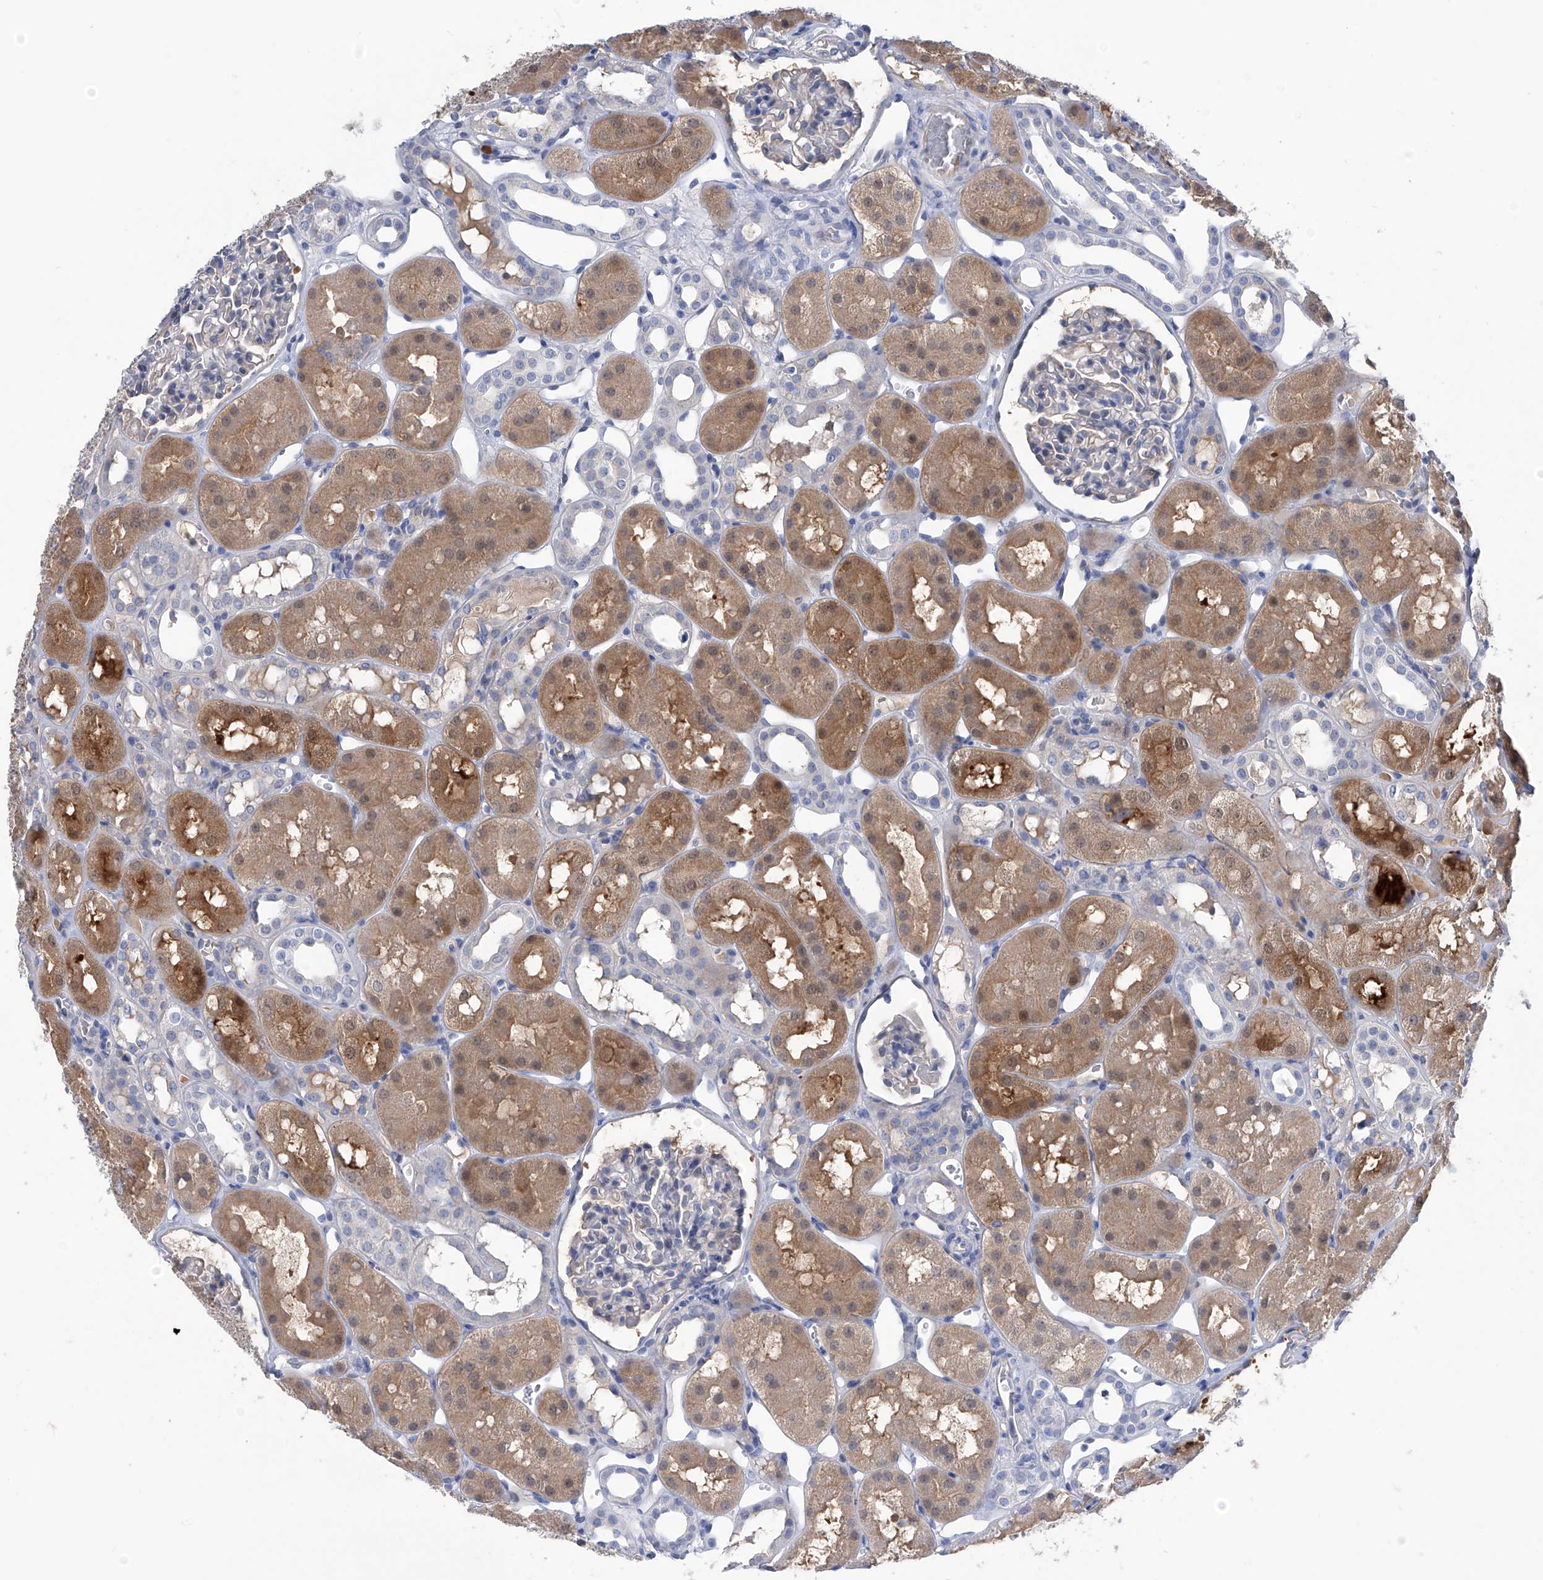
{"staining": {"intensity": "negative", "quantity": "none", "location": "none"}, "tissue": "kidney", "cell_type": "Cells in glomeruli", "image_type": "normal", "snomed": [{"axis": "morphology", "description": "Normal tissue, NOS"}, {"axis": "topography", "description": "Kidney"}], "caption": "The image exhibits no staining of cells in glomeruli in unremarkable kidney. (Brightfield microscopy of DAB (3,3'-diaminobenzidine) immunohistochemistry at high magnification).", "gene": "PGM3", "patient": {"sex": "male", "age": 16}}